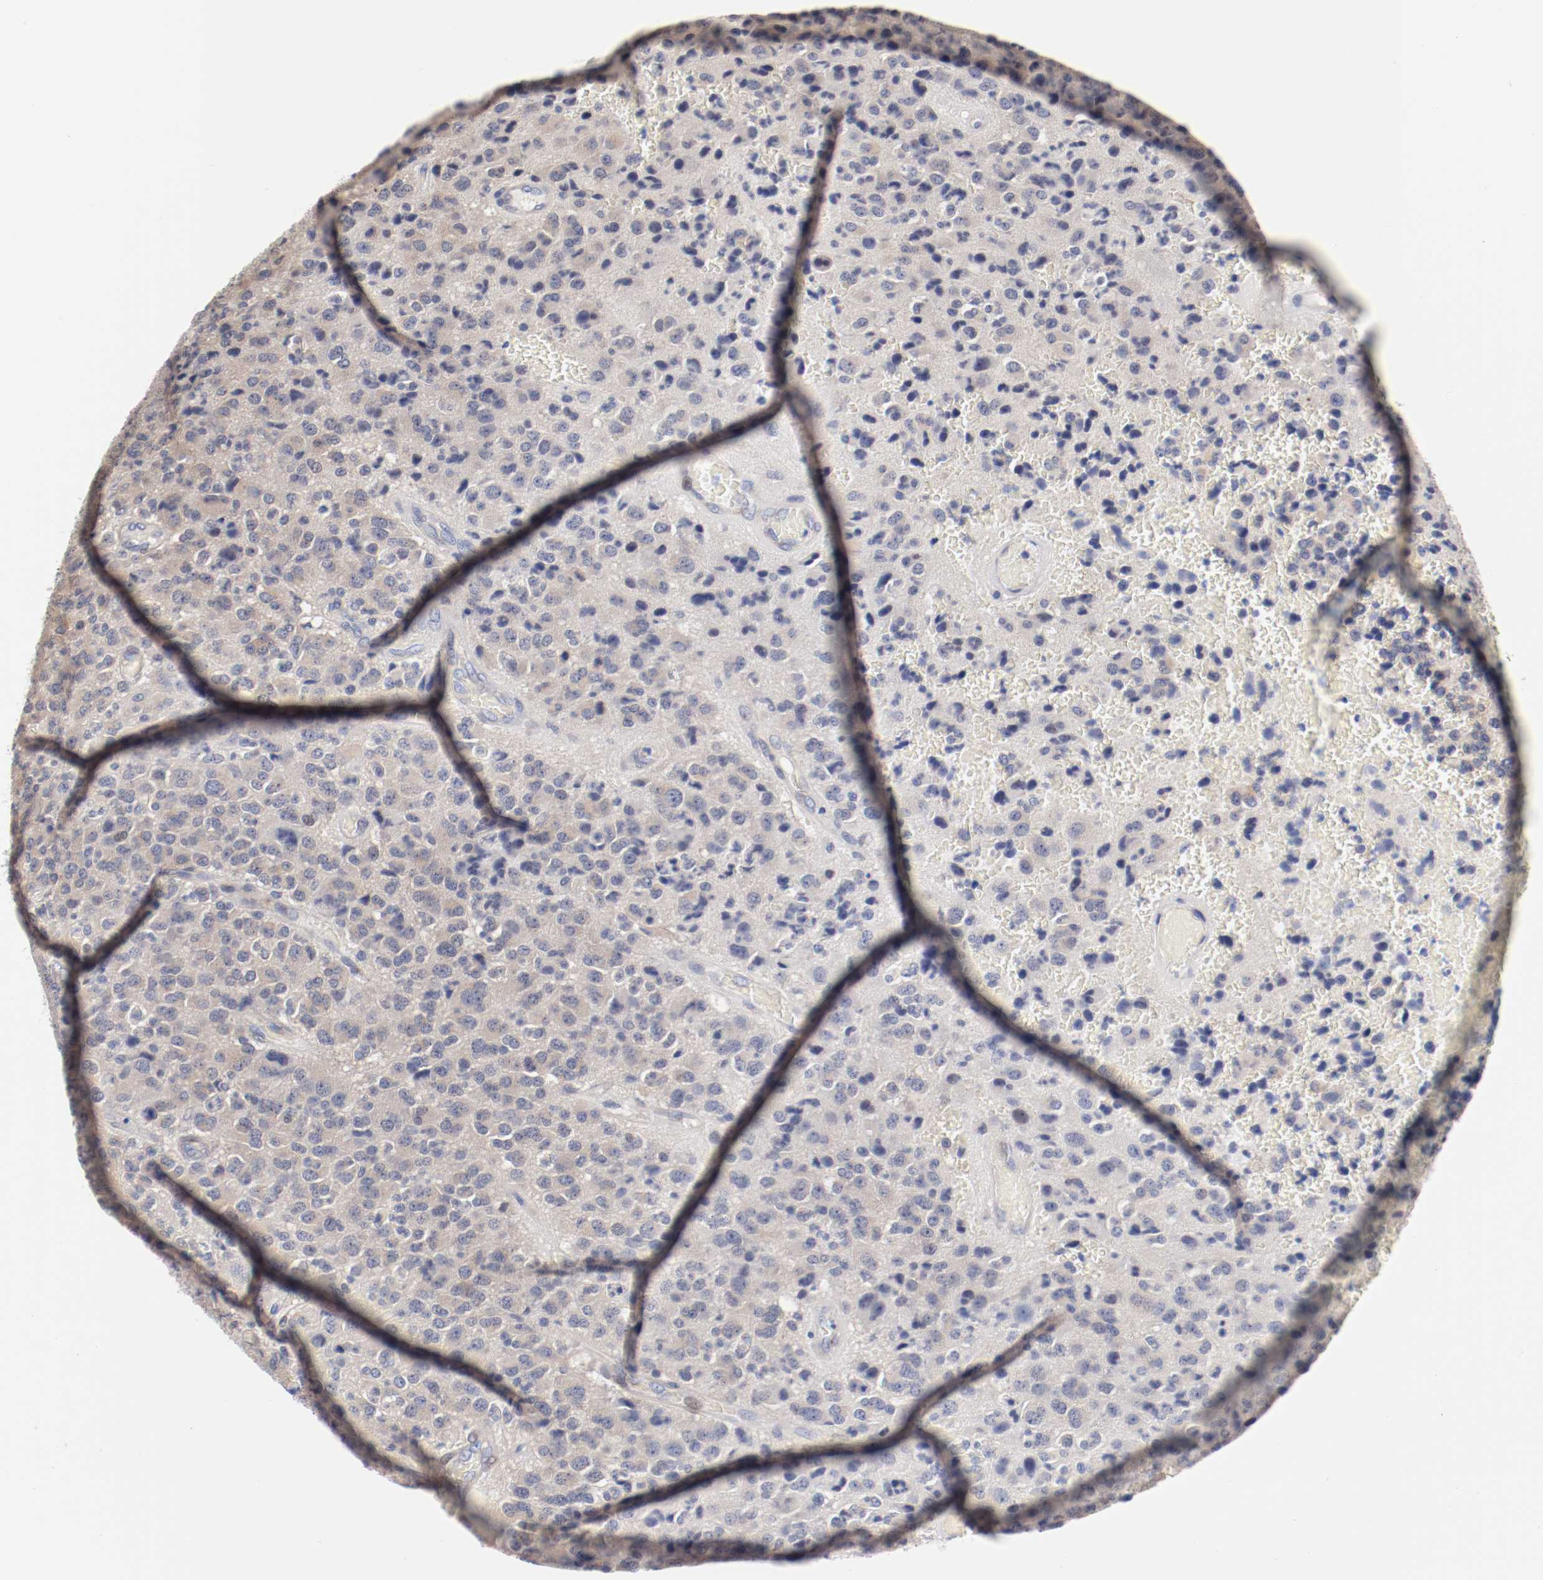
{"staining": {"intensity": "negative", "quantity": "none", "location": "none"}, "tissue": "glioma", "cell_type": "Tumor cells", "image_type": "cancer", "snomed": [{"axis": "morphology", "description": "Glioma, malignant, High grade"}, {"axis": "topography", "description": "pancreas cauda"}], "caption": "The IHC image has no significant expression in tumor cells of glioma tissue. The staining was performed using DAB (3,3'-diaminobenzidine) to visualize the protein expression in brown, while the nuclei were stained in blue with hematoxylin (Magnification: 20x).", "gene": "GPR143", "patient": {"sex": "male", "age": 60}}